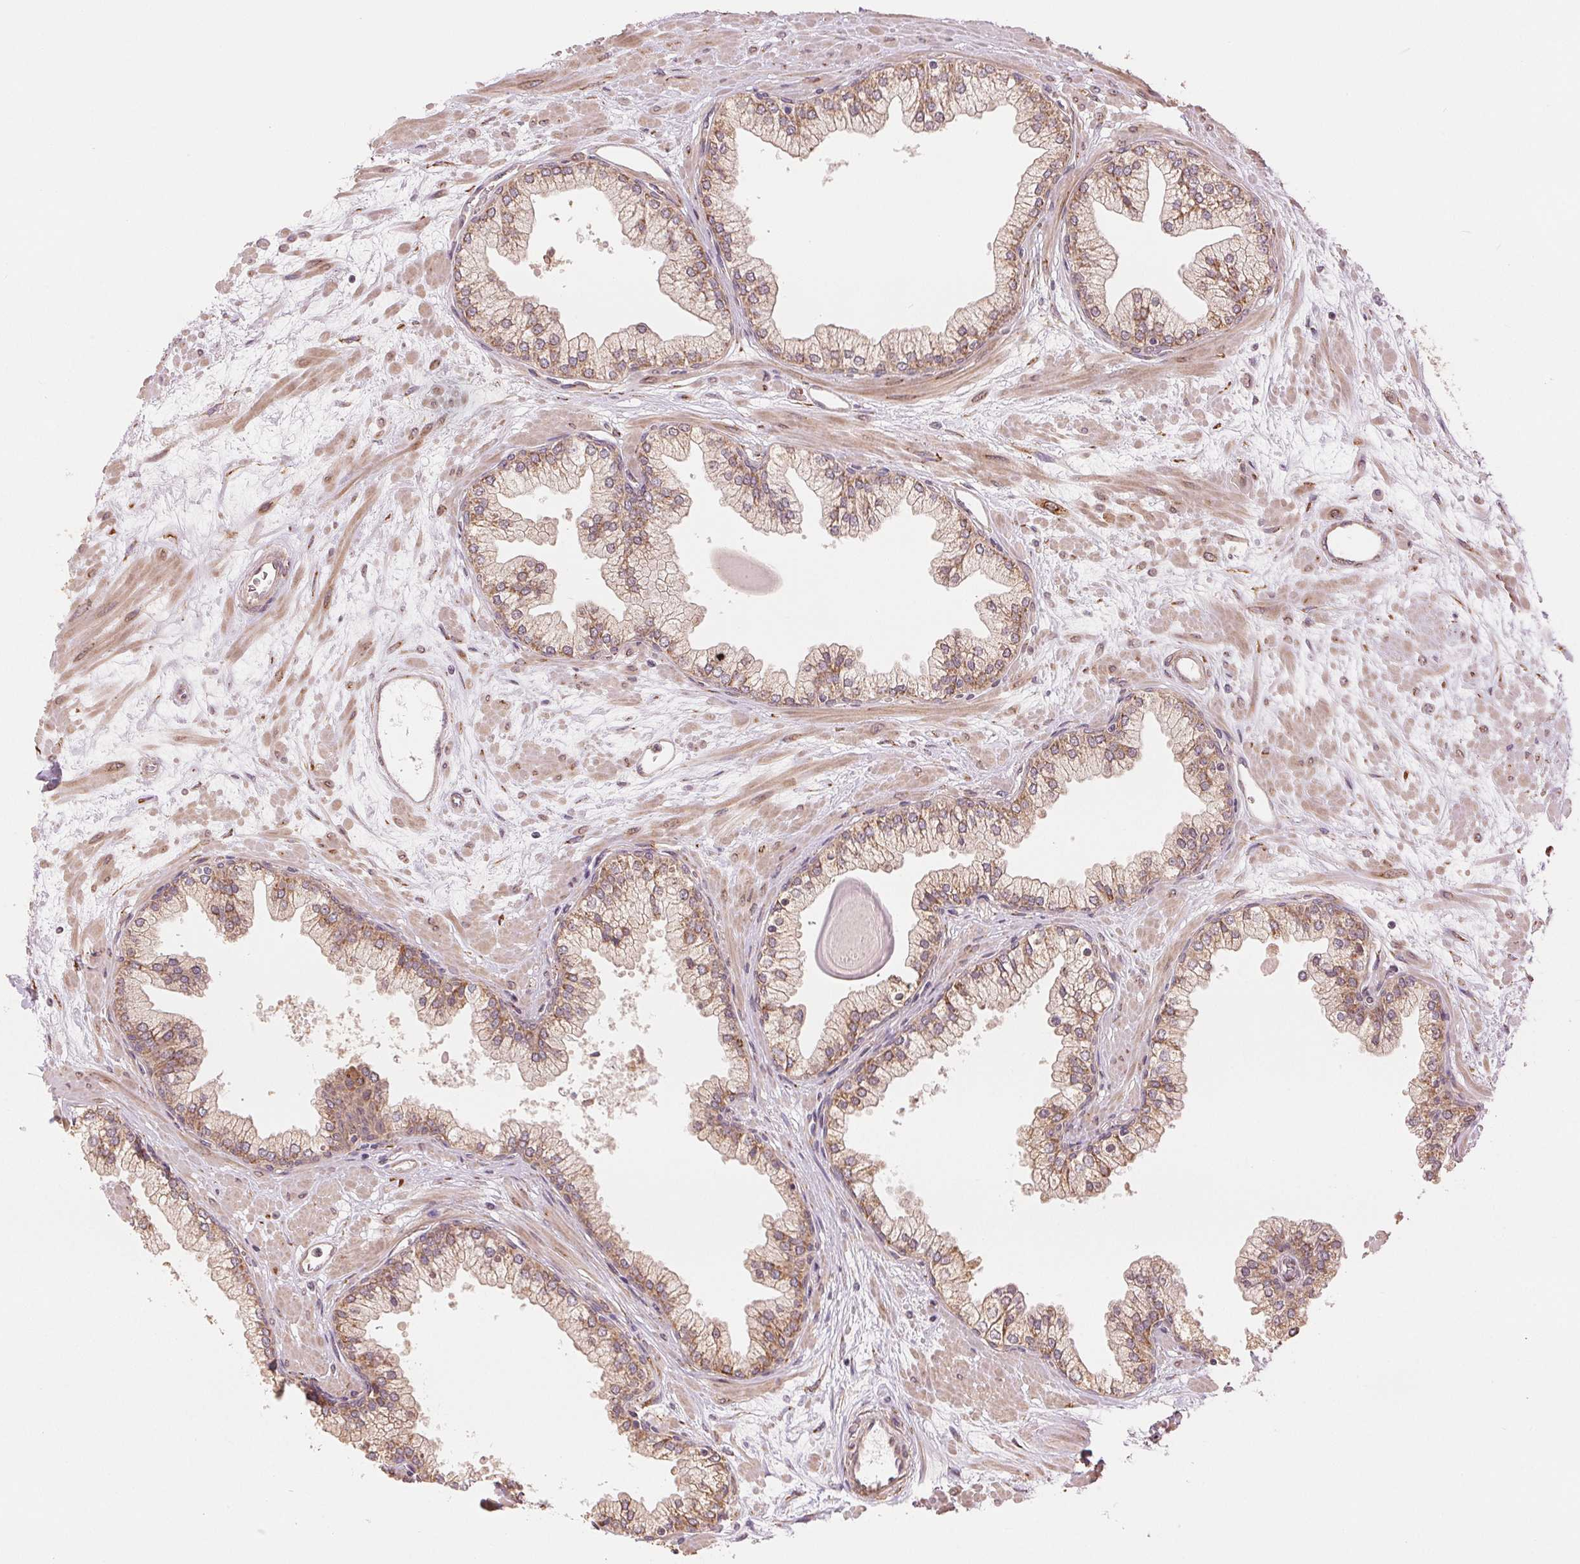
{"staining": {"intensity": "moderate", "quantity": ">75%", "location": "cytoplasmic/membranous"}, "tissue": "prostate", "cell_type": "Glandular cells", "image_type": "normal", "snomed": [{"axis": "morphology", "description": "Normal tissue, NOS"}, {"axis": "topography", "description": "Prostate"}, {"axis": "topography", "description": "Peripheral nerve tissue"}], "caption": "Protein staining exhibits moderate cytoplasmic/membranous expression in approximately >75% of glandular cells in normal prostate.", "gene": "SLC20A1", "patient": {"sex": "male", "age": 61}}